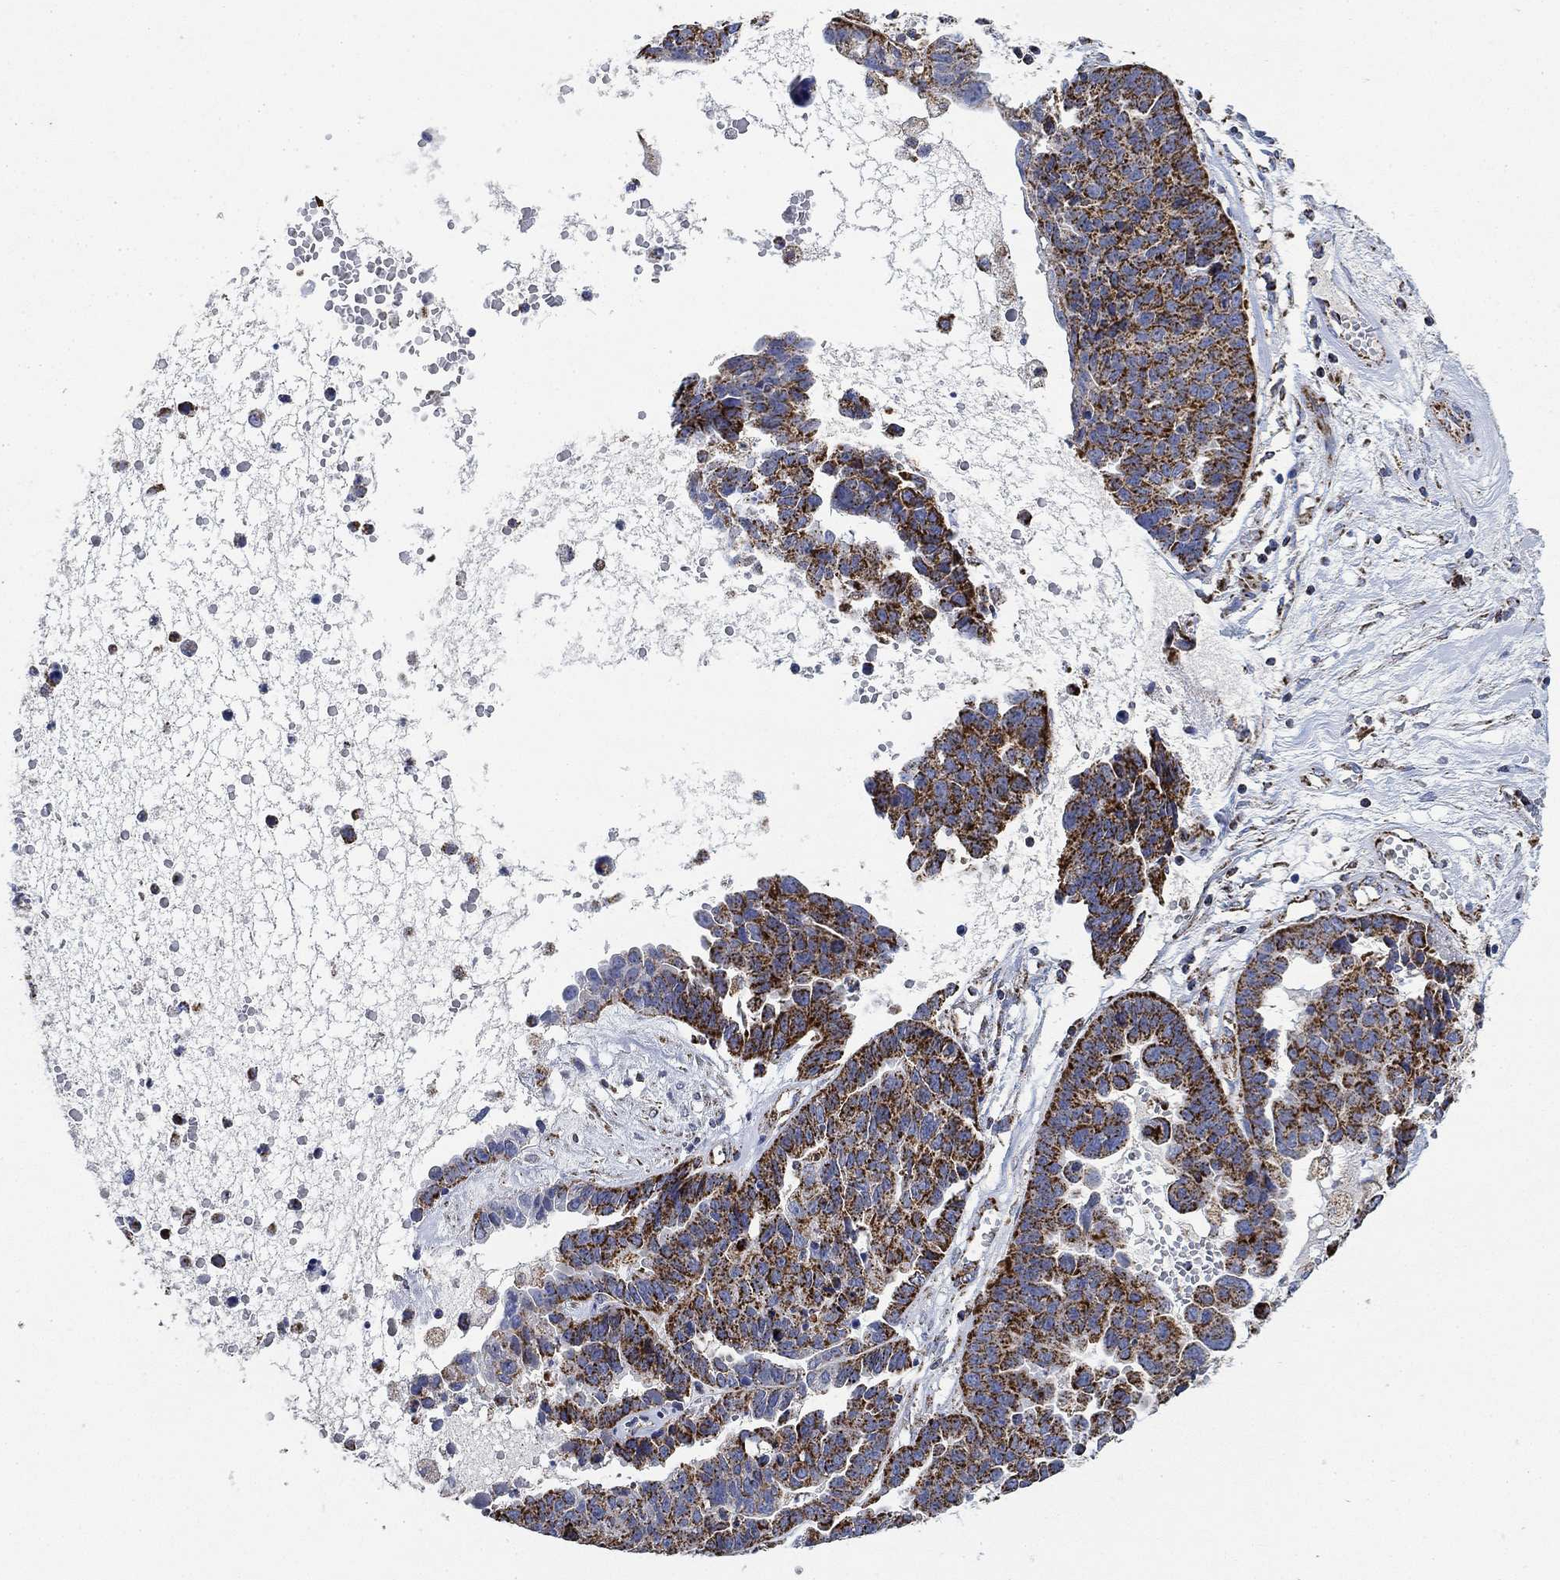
{"staining": {"intensity": "strong", "quantity": ">75%", "location": "cytoplasmic/membranous"}, "tissue": "ovarian cancer", "cell_type": "Tumor cells", "image_type": "cancer", "snomed": [{"axis": "morphology", "description": "Cystadenocarcinoma, serous, NOS"}, {"axis": "topography", "description": "Ovary"}], "caption": "Ovarian cancer tissue reveals strong cytoplasmic/membranous positivity in about >75% of tumor cells", "gene": "NDUFS3", "patient": {"sex": "female", "age": 87}}